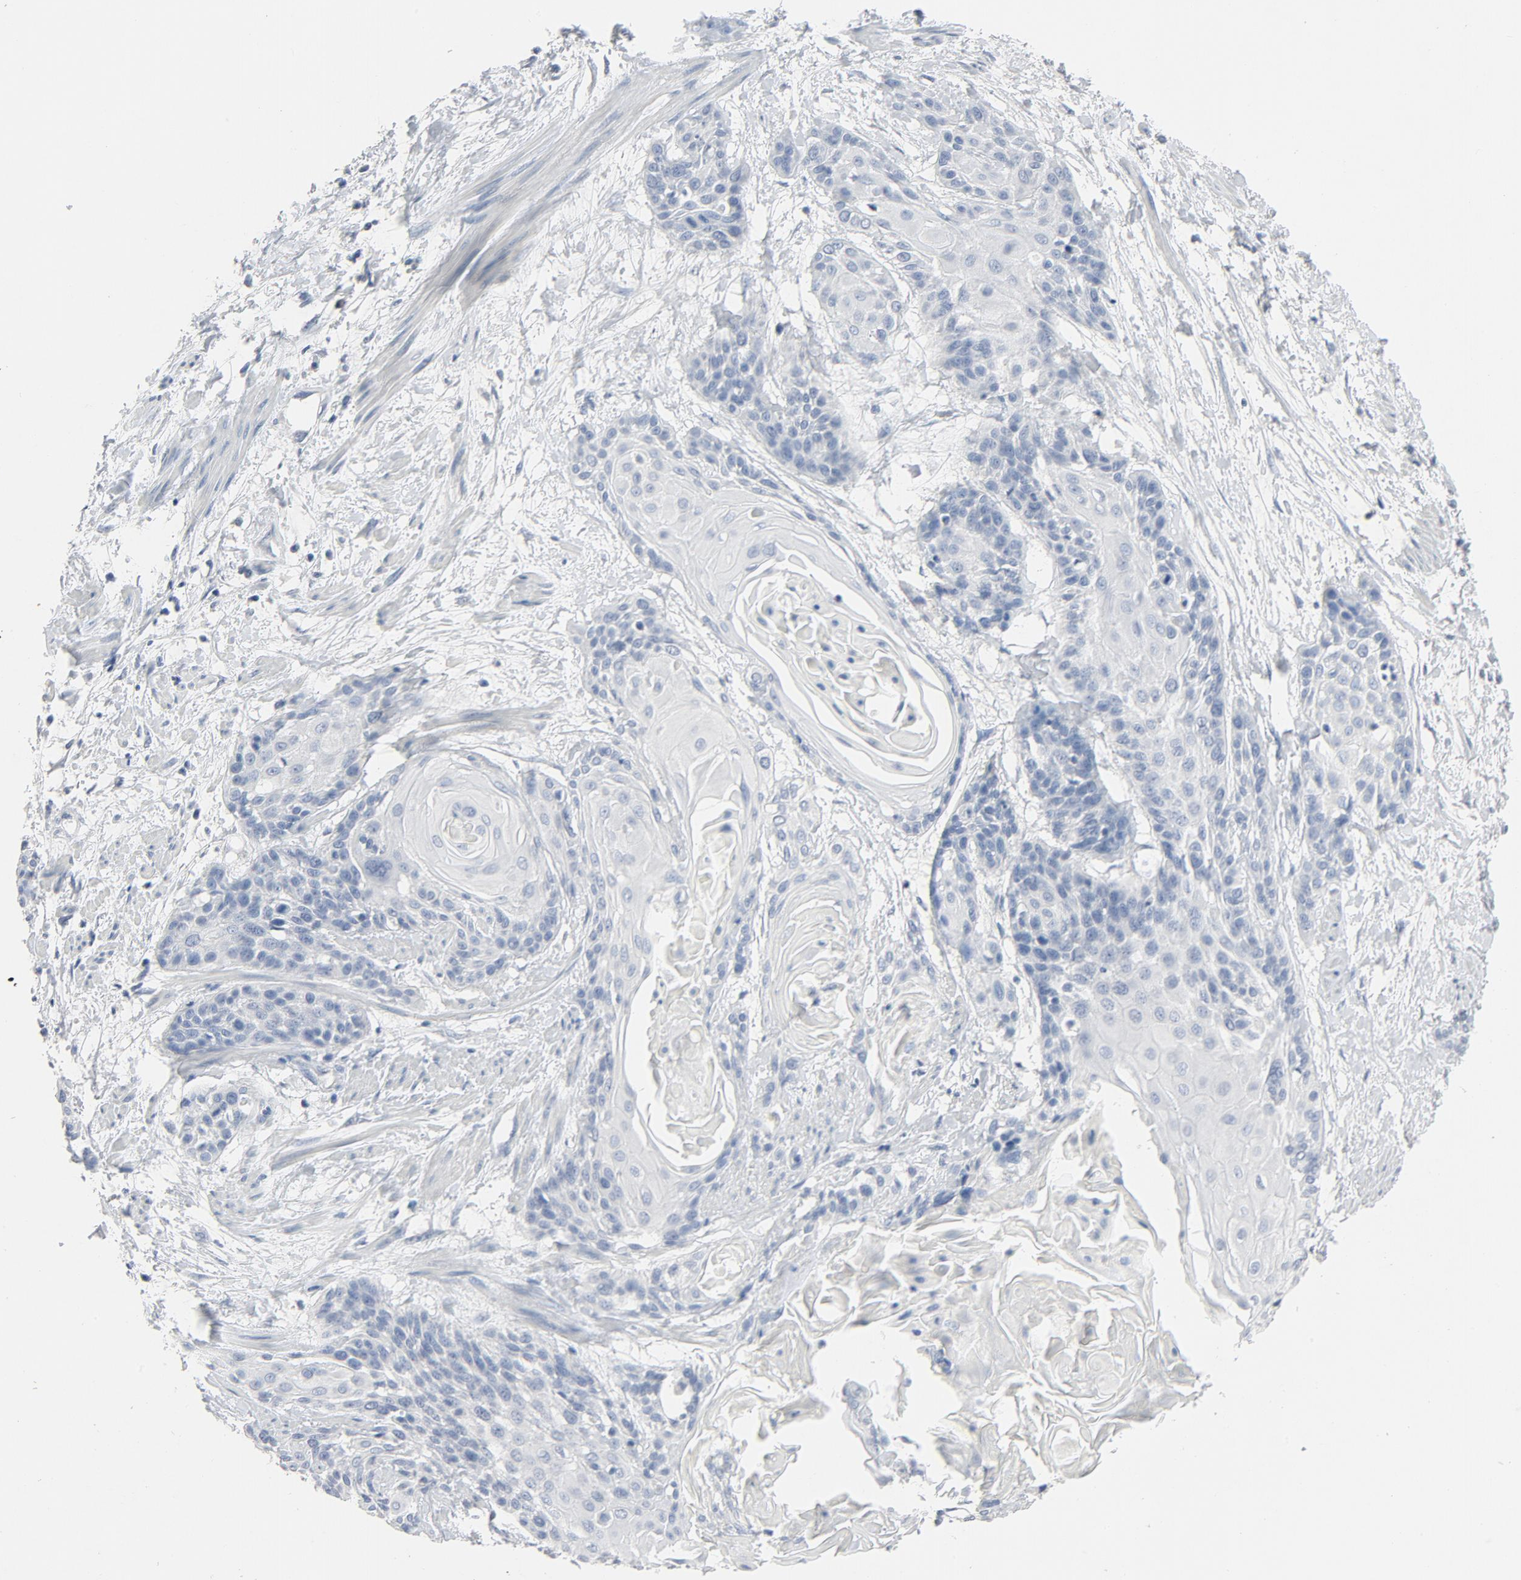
{"staining": {"intensity": "negative", "quantity": "none", "location": "none"}, "tissue": "cervical cancer", "cell_type": "Tumor cells", "image_type": "cancer", "snomed": [{"axis": "morphology", "description": "Squamous cell carcinoma, NOS"}, {"axis": "topography", "description": "Cervix"}], "caption": "High power microscopy photomicrograph of an immunohistochemistry (IHC) histopathology image of squamous cell carcinoma (cervical), revealing no significant positivity in tumor cells.", "gene": "ZCCHC13", "patient": {"sex": "female", "age": 57}}